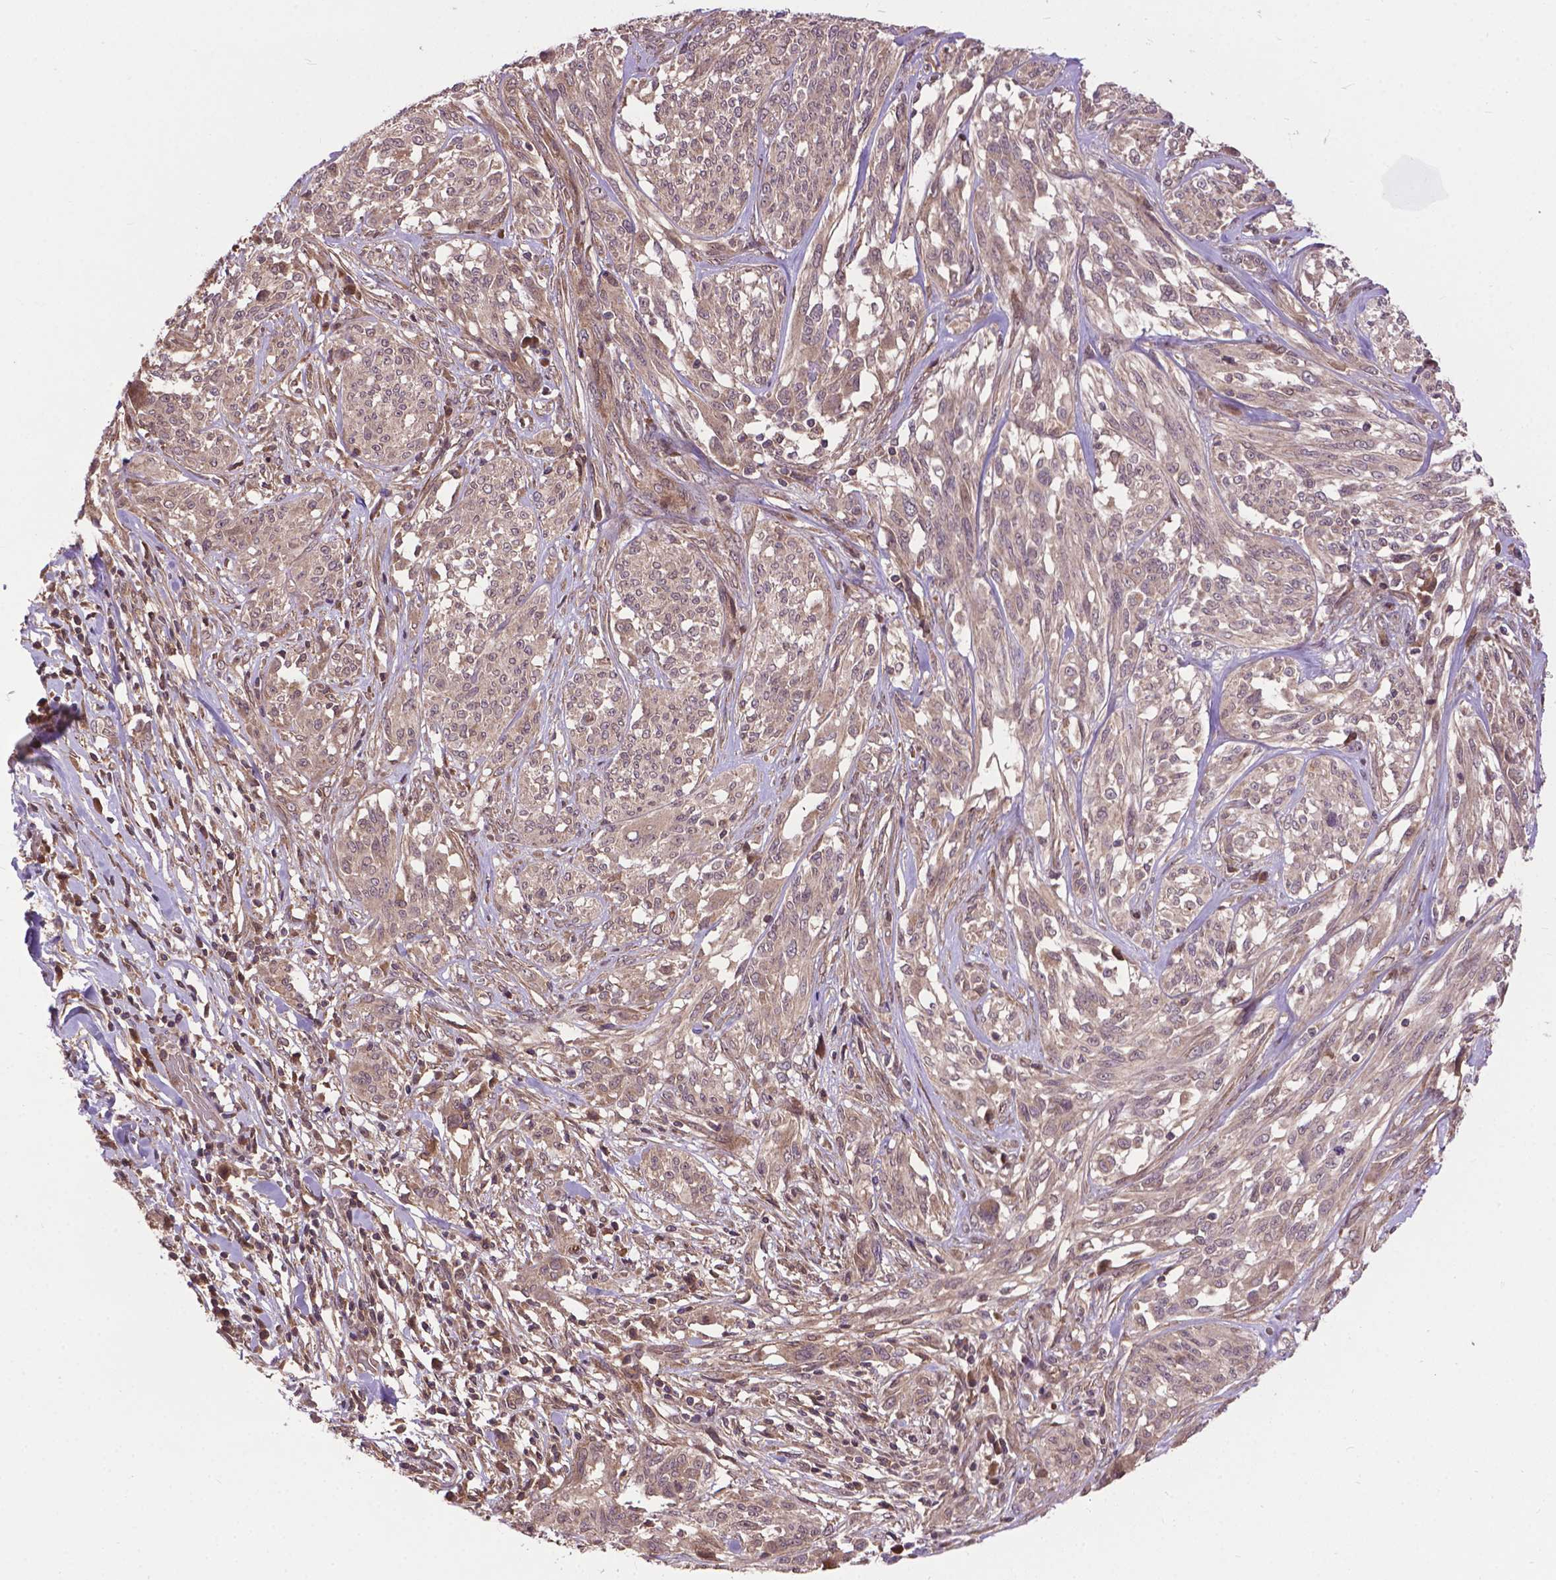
{"staining": {"intensity": "weak", "quantity": ">75%", "location": "cytoplasmic/membranous"}, "tissue": "melanoma", "cell_type": "Tumor cells", "image_type": "cancer", "snomed": [{"axis": "morphology", "description": "Malignant melanoma, NOS"}, {"axis": "topography", "description": "Skin"}], "caption": "Immunohistochemistry of human melanoma shows low levels of weak cytoplasmic/membranous expression in about >75% of tumor cells.", "gene": "ZNF616", "patient": {"sex": "female", "age": 91}}